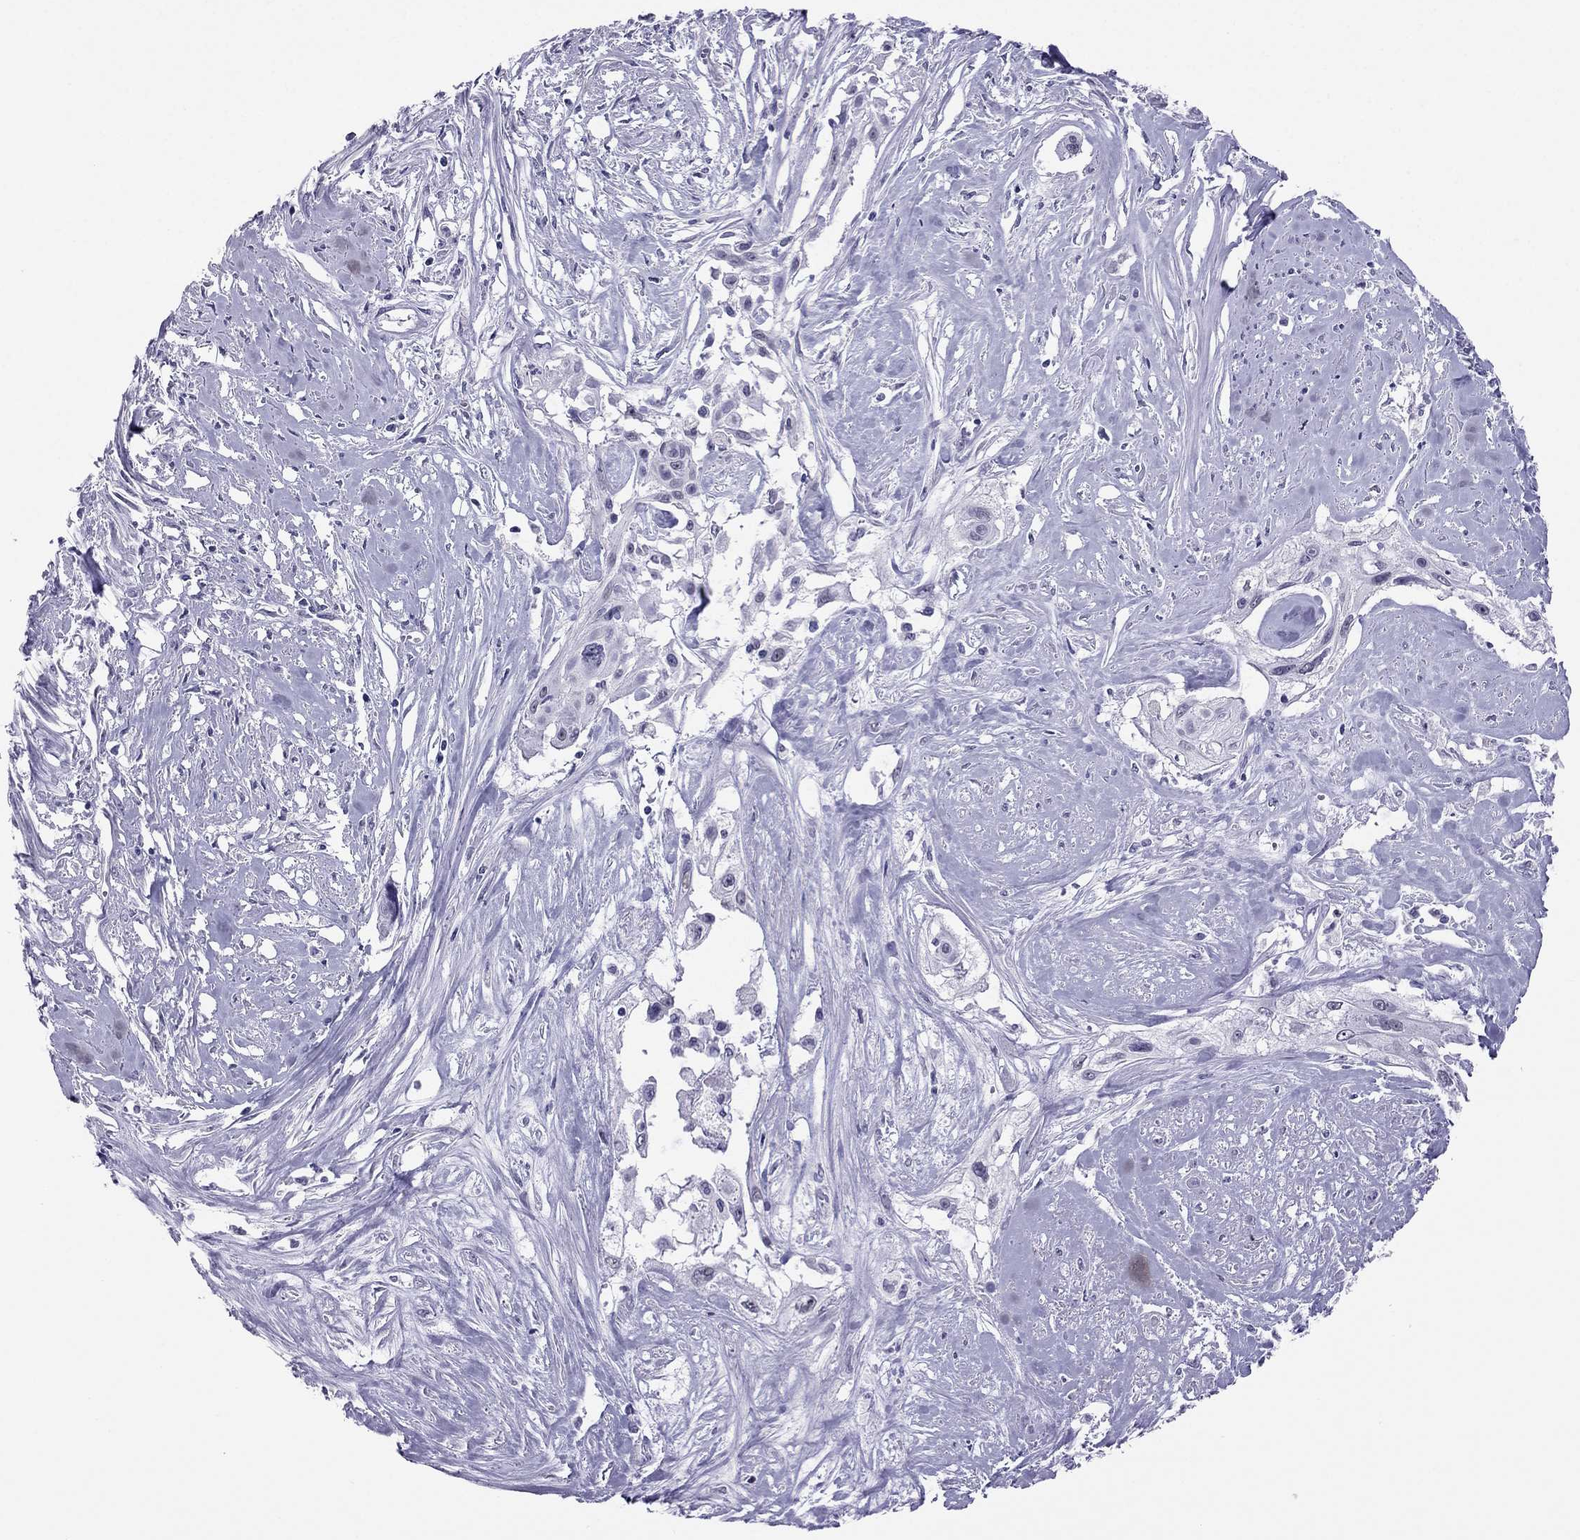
{"staining": {"intensity": "negative", "quantity": "none", "location": "none"}, "tissue": "cervical cancer", "cell_type": "Tumor cells", "image_type": "cancer", "snomed": [{"axis": "morphology", "description": "Squamous cell carcinoma, NOS"}, {"axis": "topography", "description": "Cervix"}], "caption": "Tumor cells show no significant protein expression in squamous cell carcinoma (cervical).", "gene": "CROCC2", "patient": {"sex": "female", "age": 49}}